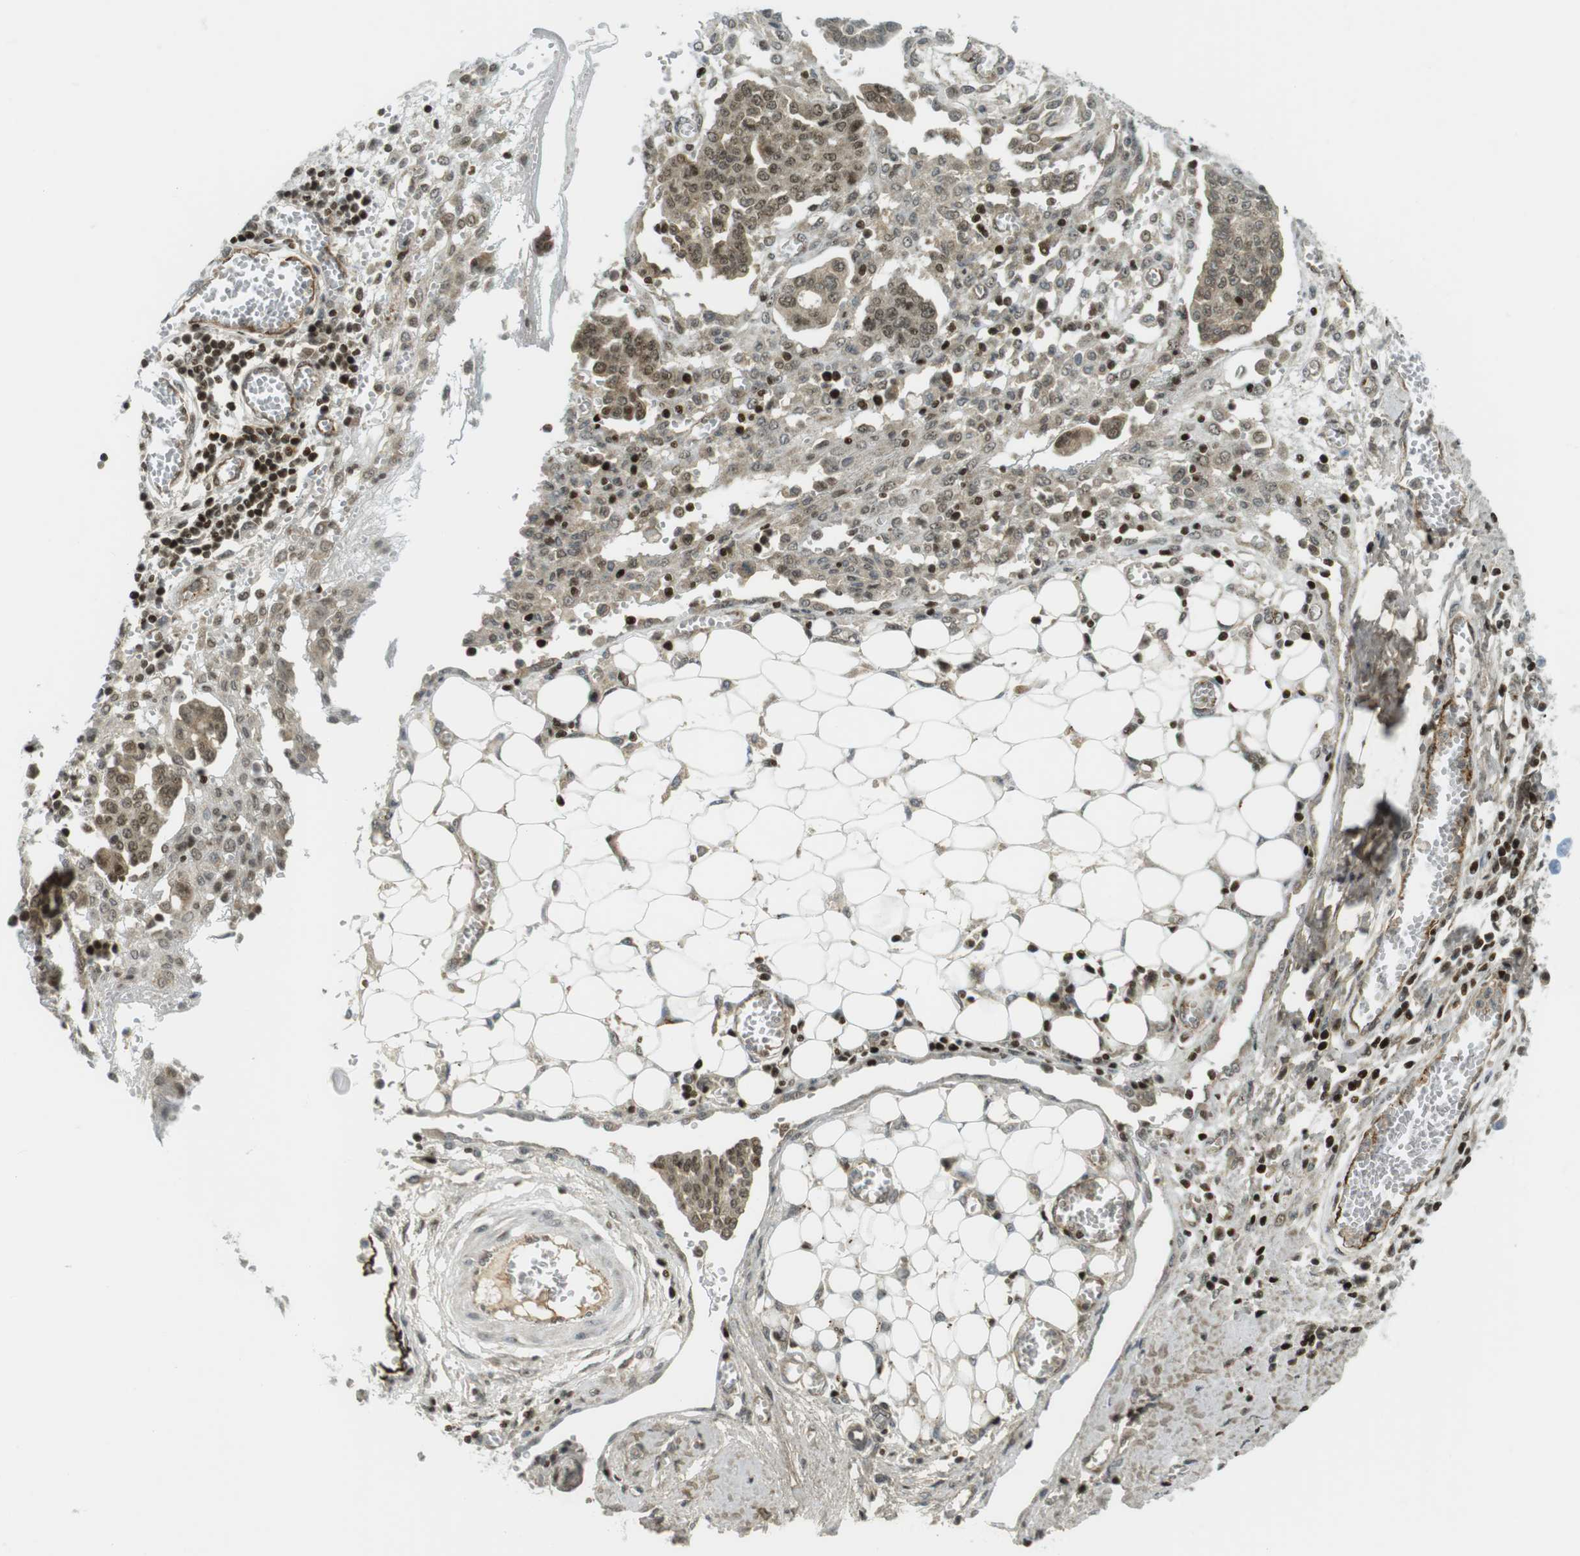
{"staining": {"intensity": "moderate", "quantity": "25%-75%", "location": "cytoplasmic/membranous,nuclear"}, "tissue": "ovarian cancer", "cell_type": "Tumor cells", "image_type": "cancer", "snomed": [{"axis": "morphology", "description": "Cystadenocarcinoma, serous, NOS"}, {"axis": "topography", "description": "Soft tissue"}, {"axis": "topography", "description": "Ovary"}], "caption": "A brown stain highlights moderate cytoplasmic/membranous and nuclear positivity of a protein in ovarian cancer (serous cystadenocarcinoma) tumor cells.", "gene": "PPP1R13B", "patient": {"sex": "female", "age": 57}}